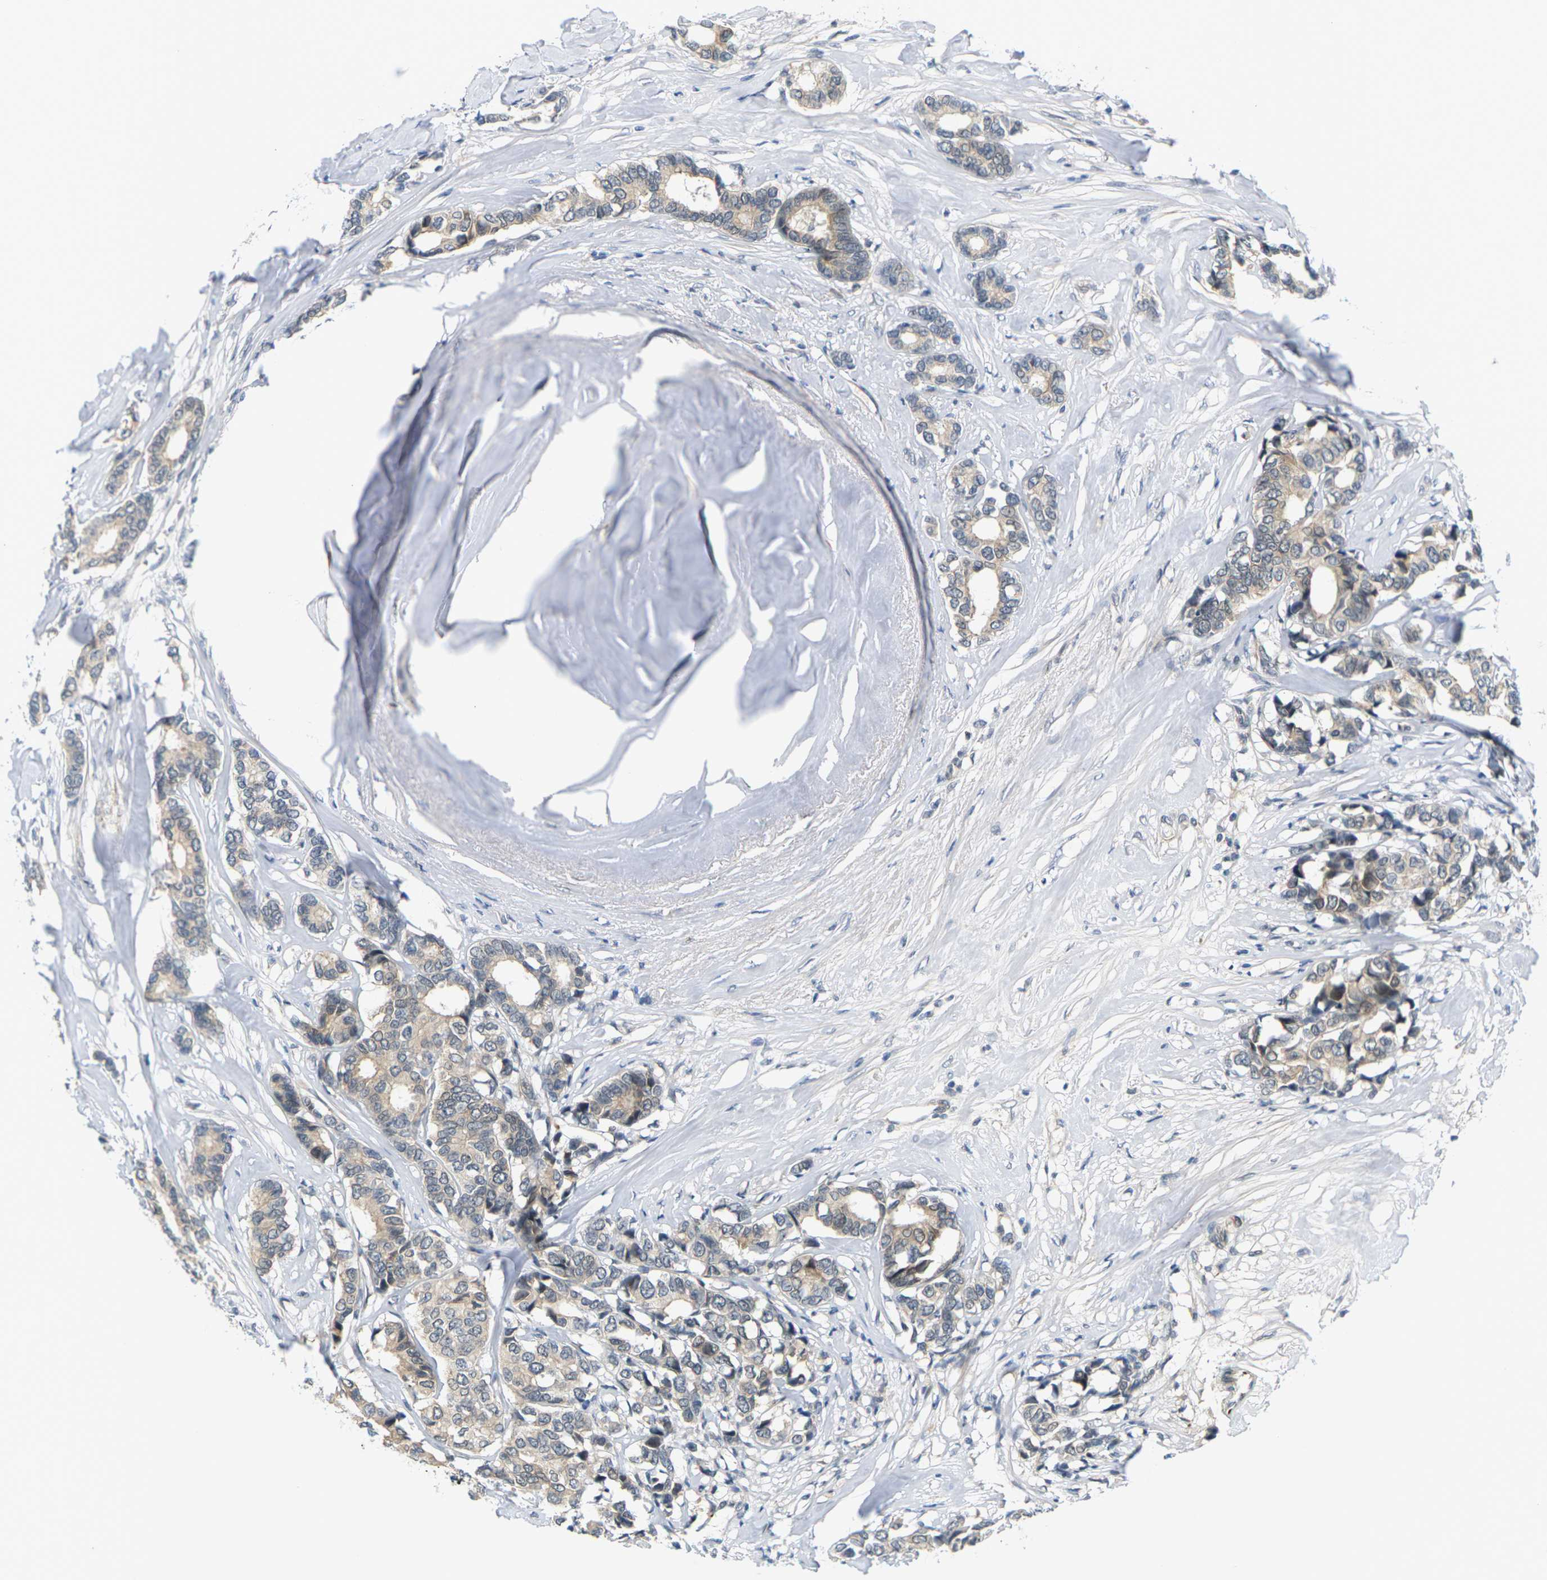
{"staining": {"intensity": "moderate", "quantity": "25%-75%", "location": "cytoplasmic/membranous"}, "tissue": "breast cancer", "cell_type": "Tumor cells", "image_type": "cancer", "snomed": [{"axis": "morphology", "description": "Duct carcinoma"}, {"axis": "topography", "description": "Breast"}], "caption": "Breast cancer stained with DAB (3,3'-diaminobenzidine) IHC demonstrates medium levels of moderate cytoplasmic/membranous positivity in about 25%-75% of tumor cells. (DAB (3,3'-diaminobenzidine) = brown stain, brightfield microscopy at high magnification).", "gene": "PKP2", "patient": {"sex": "female", "age": 87}}